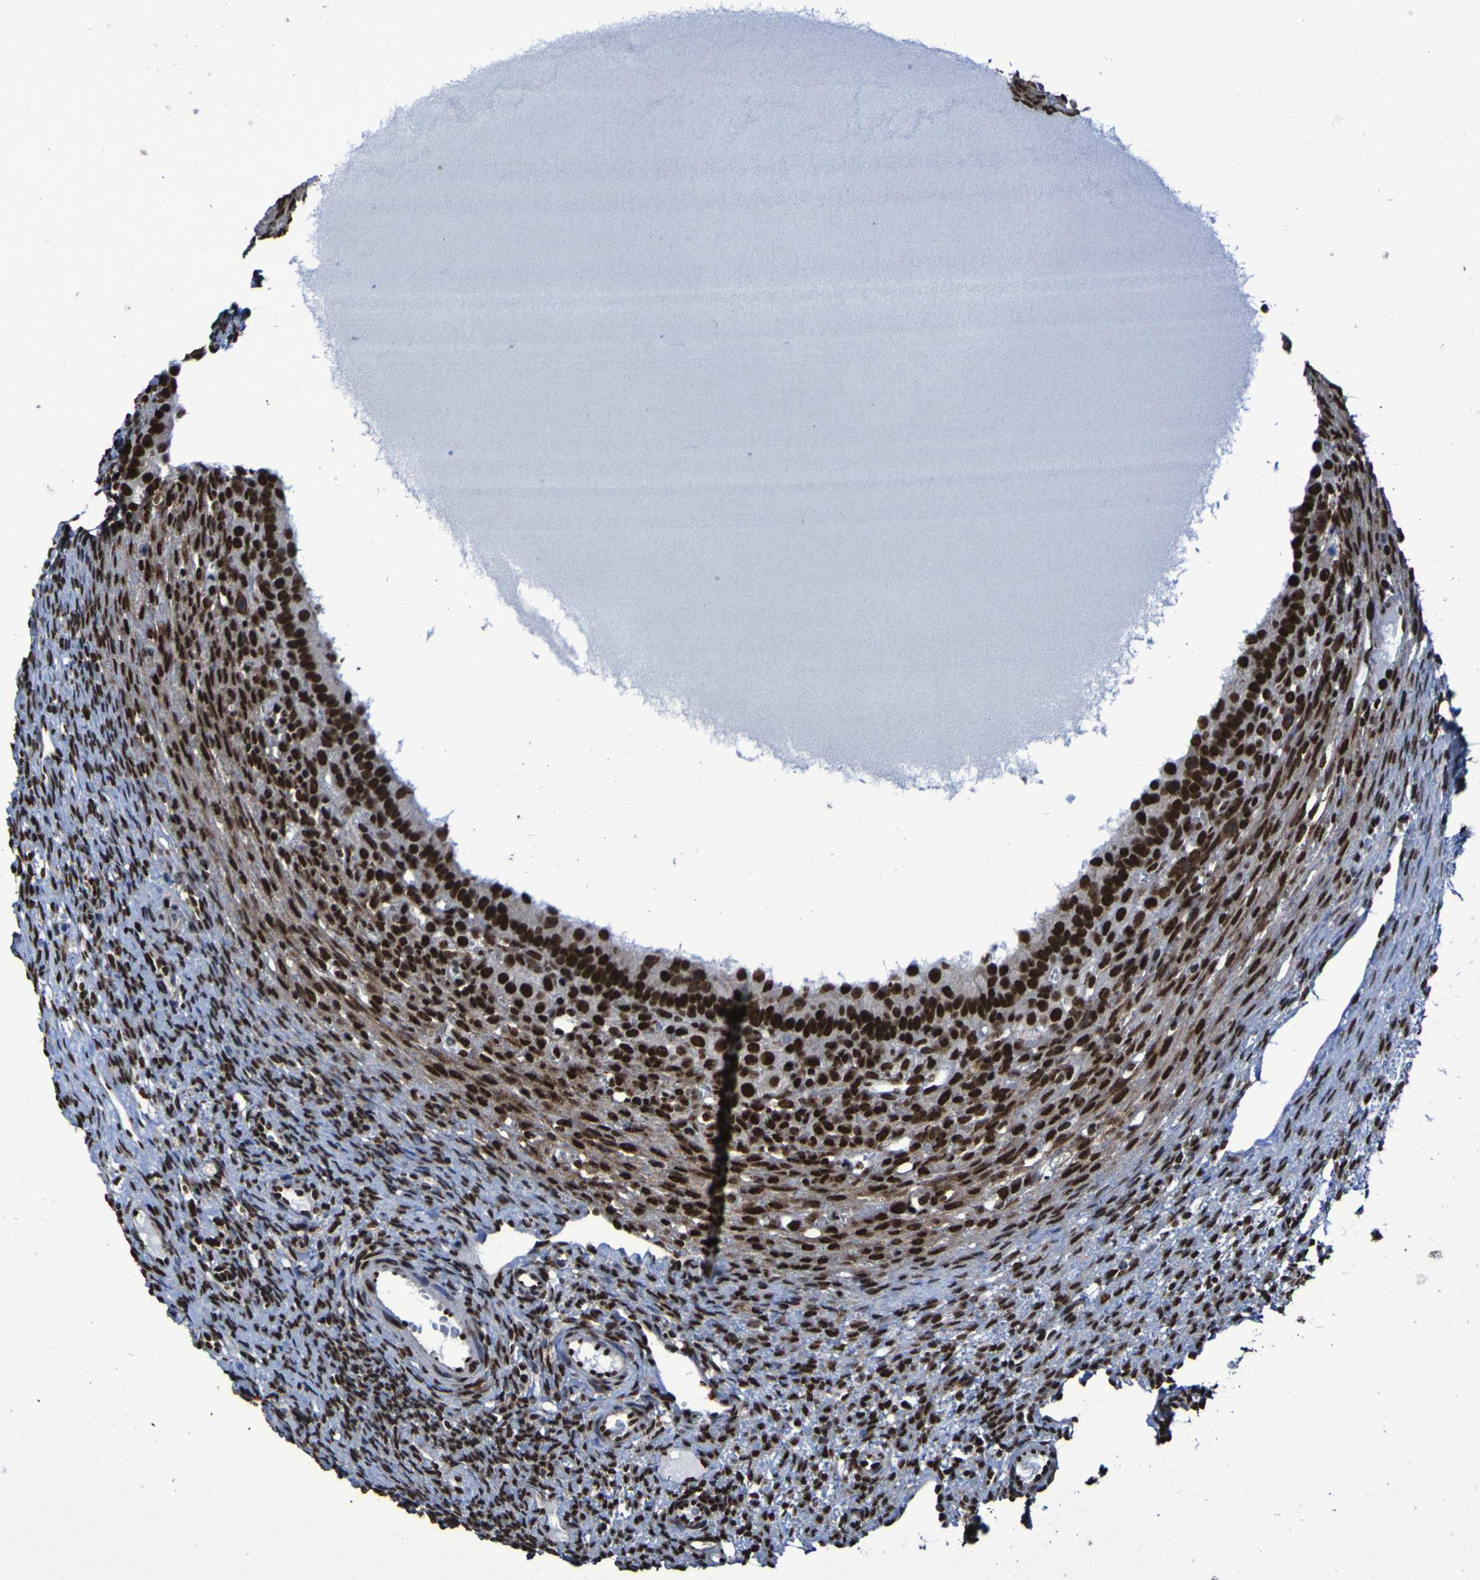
{"staining": {"intensity": "strong", "quantity": ">75%", "location": "nuclear"}, "tissue": "ovary", "cell_type": "Follicle cells", "image_type": "normal", "snomed": [{"axis": "morphology", "description": "Normal tissue, NOS"}, {"axis": "topography", "description": "Ovary"}], "caption": "Approximately >75% of follicle cells in unremarkable ovary exhibit strong nuclear protein staining as visualized by brown immunohistochemical staining.", "gene": "HNRNPR", "patient": {"sex": "female", "age": 33}}